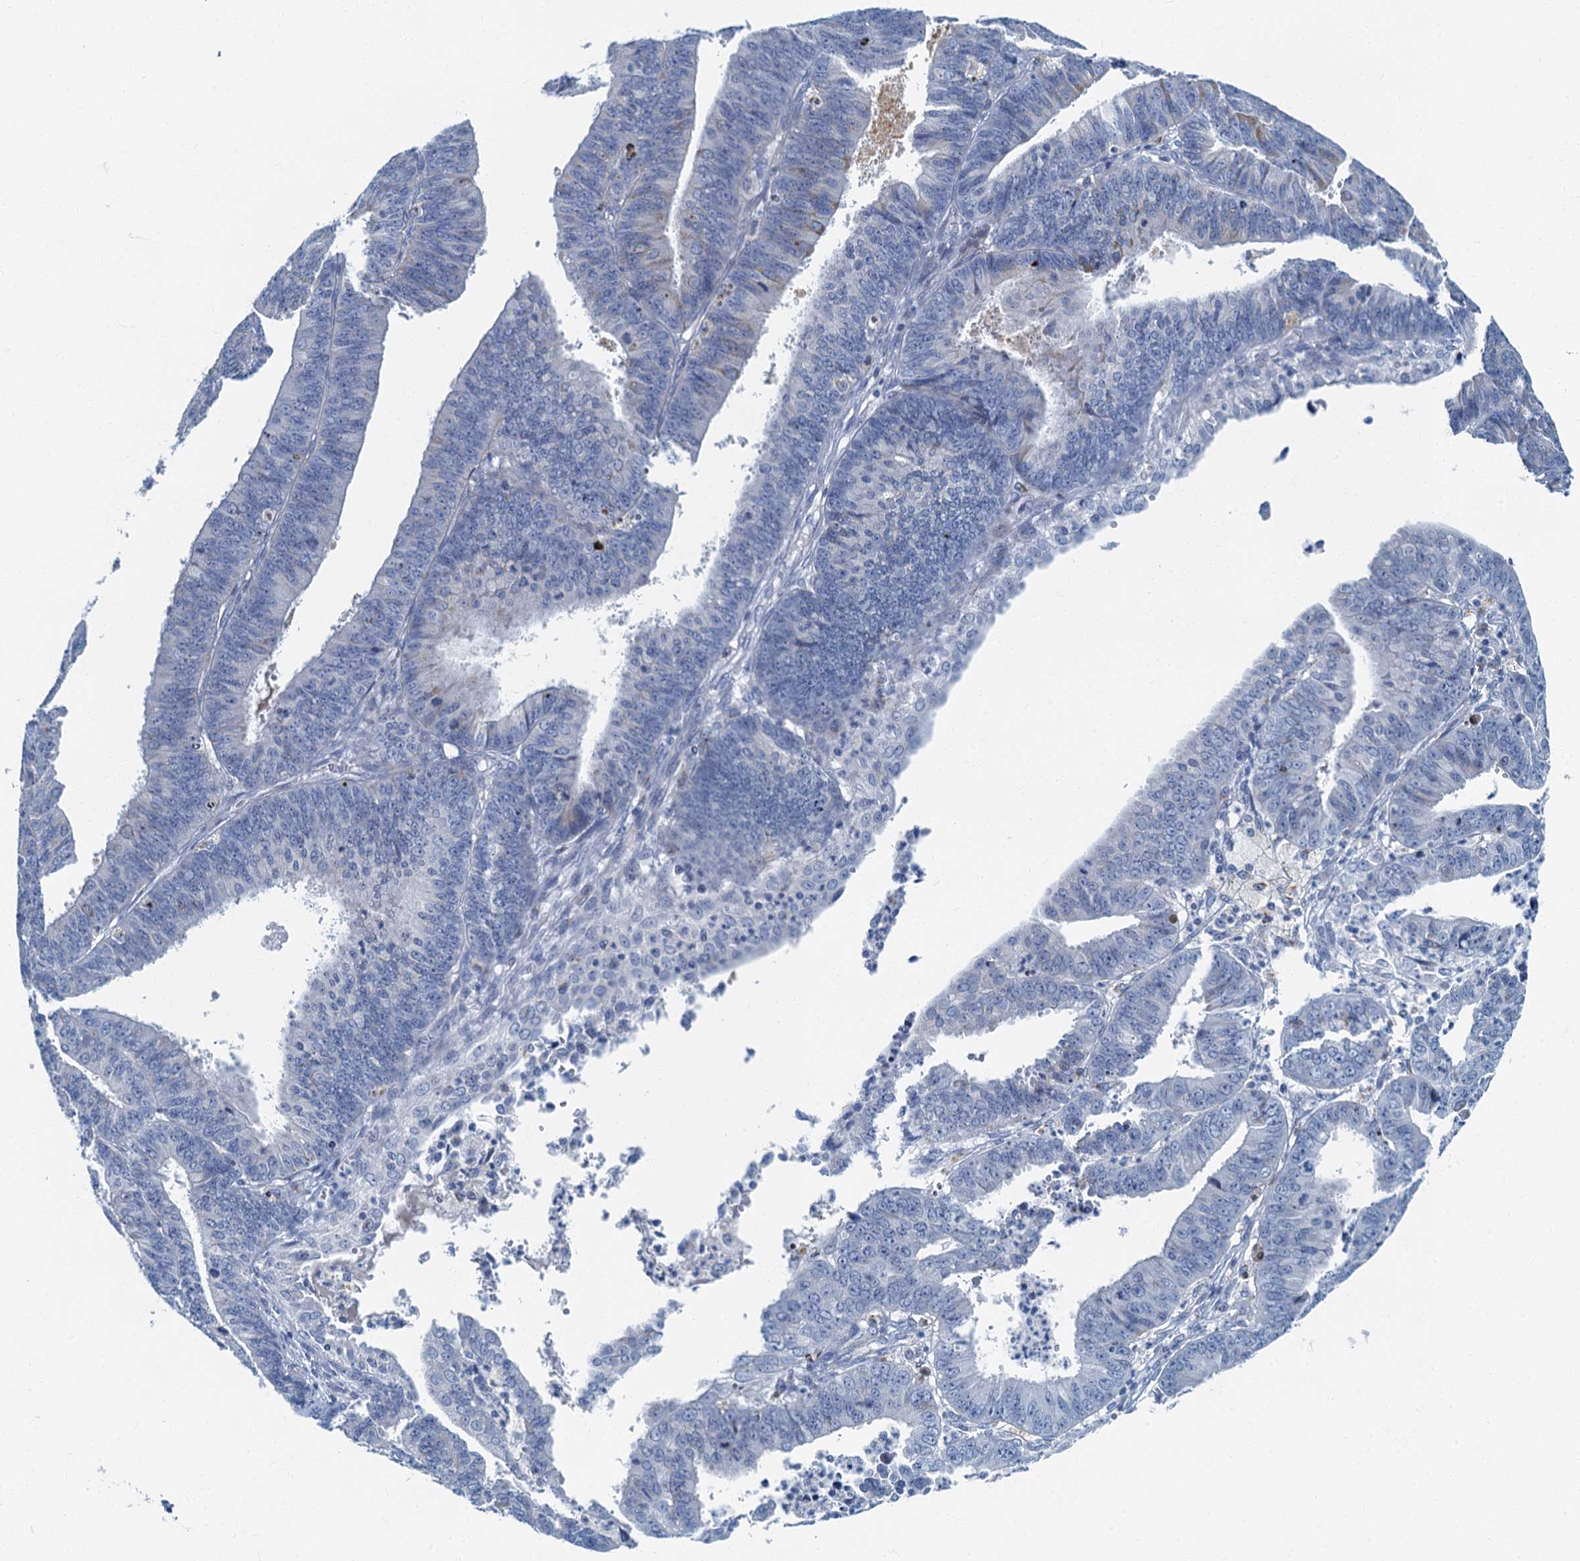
{"staining": {"intensity": "moderate", "quantity": "<25%", "location": "cytoplasmic/membranous"}, "tissue": "endometrial cancer", "cell_type": "Tumor cells", "image_type": "cancer", "snomed": [{"axis": "morphology", "description": "Adenocarcinoma, NOS"}, {"axis": "topography", "description": "Endometrium"}], "caption": "Immunohistochemistry (IHC) micrograph of adenocarcinoma (endometrial) stained for a protein (brown), which demonstrates low levels of moderate cytoplasmic/membranous positivity in approximately <25% of tumor cells.", "gene": "LYPD3", "patient": {"sex": "female", "age": 73}}